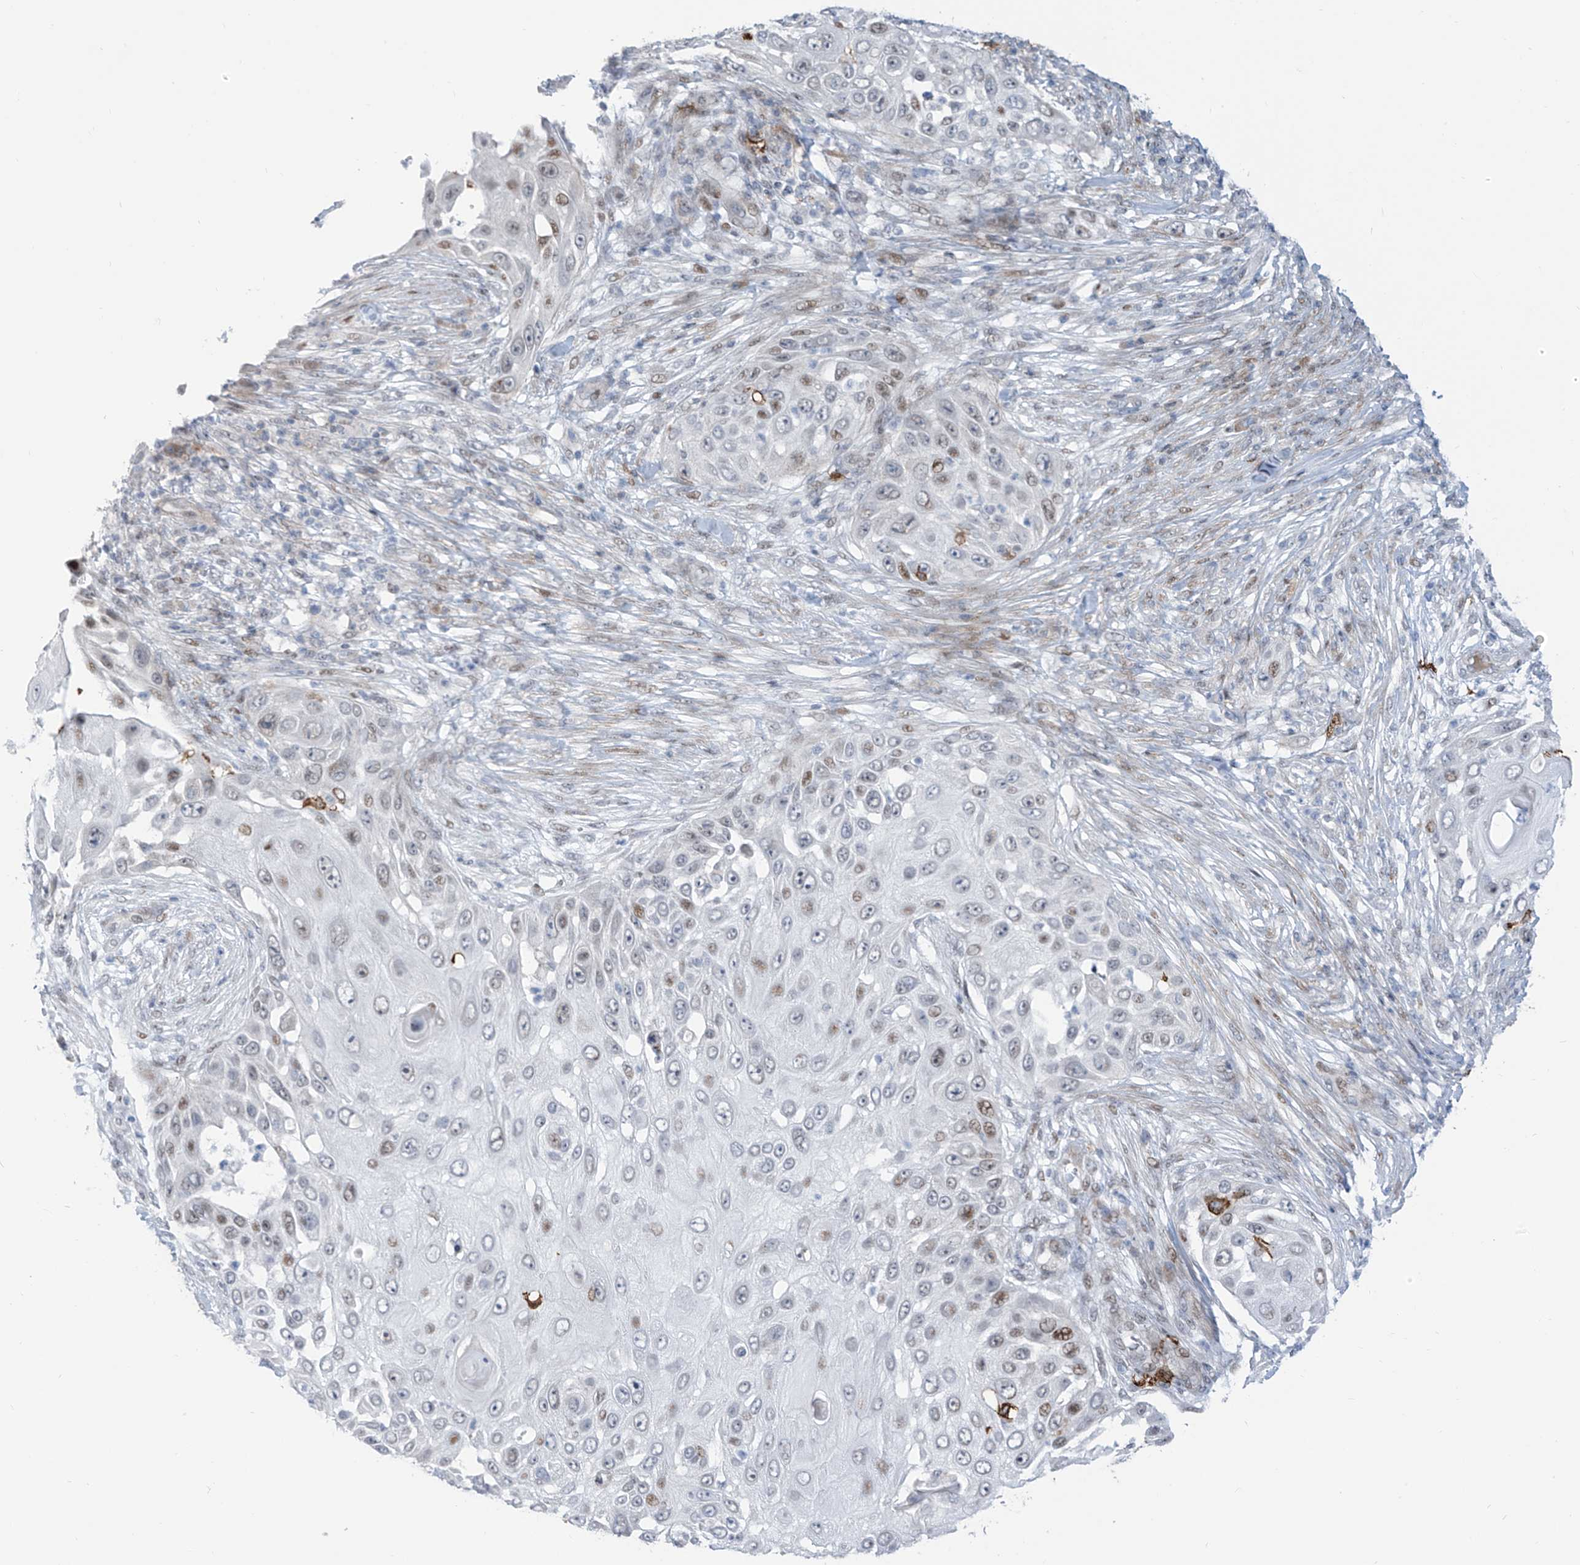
{"staining": {"intensity": "weak", "quantity": "25%-75%", "location": "nuclear"}, "tissue": "skin cancer", "cell_type": "Tumor cells", "image_type": "cancer", "snomed": [{"axis": "morphology", "description": "Squamous cell carcinoma, NOS"}, {"axis": "topography", "description": "Skin"}], "caption": "Skin cancer stained with a protein marker reveals weak staining in tumor cells.", "gene": "LIN9", "patient": {"sex": "female", "age": 44}}